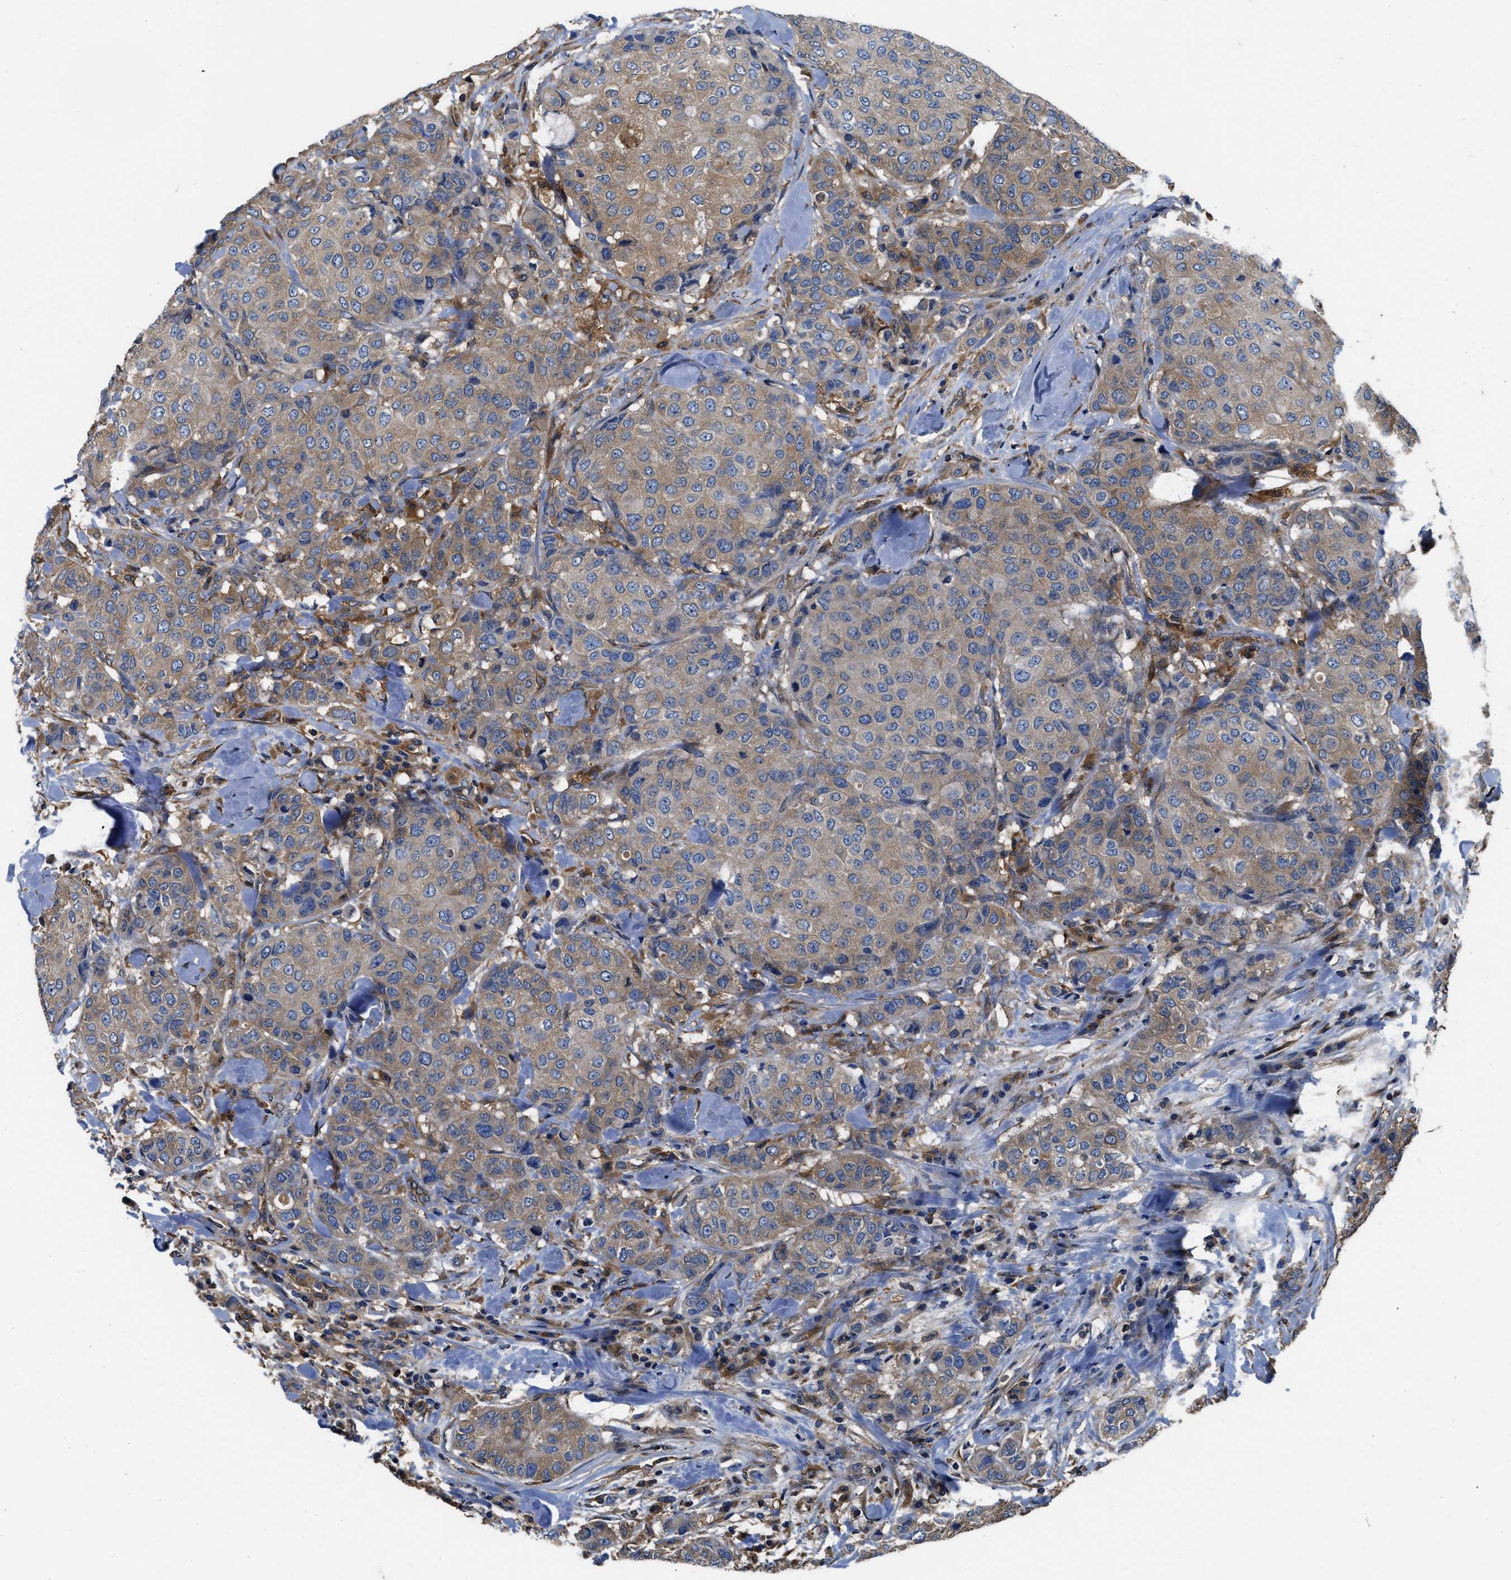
{"staining": {"intensity": "weak", "quantity": ">75%", "location": "cytoplasmic/membranous"}, "tissue": "breast cancer", "cell_type": "Tumor cells", "image_type": "cancer", "snomed": [{"axis": "morphology", "description": "Duct carcinoma"}, {"axis": "topography", "description": "Breast"}], "caption": "Breast cancer stained with immunohistochemistry (IHC) exhibits weak cytoplasmic/membranous staining in approximately >75% of tumor cells.", "gene": "PKM", "patient": {"sex": "female", "age": 27}}